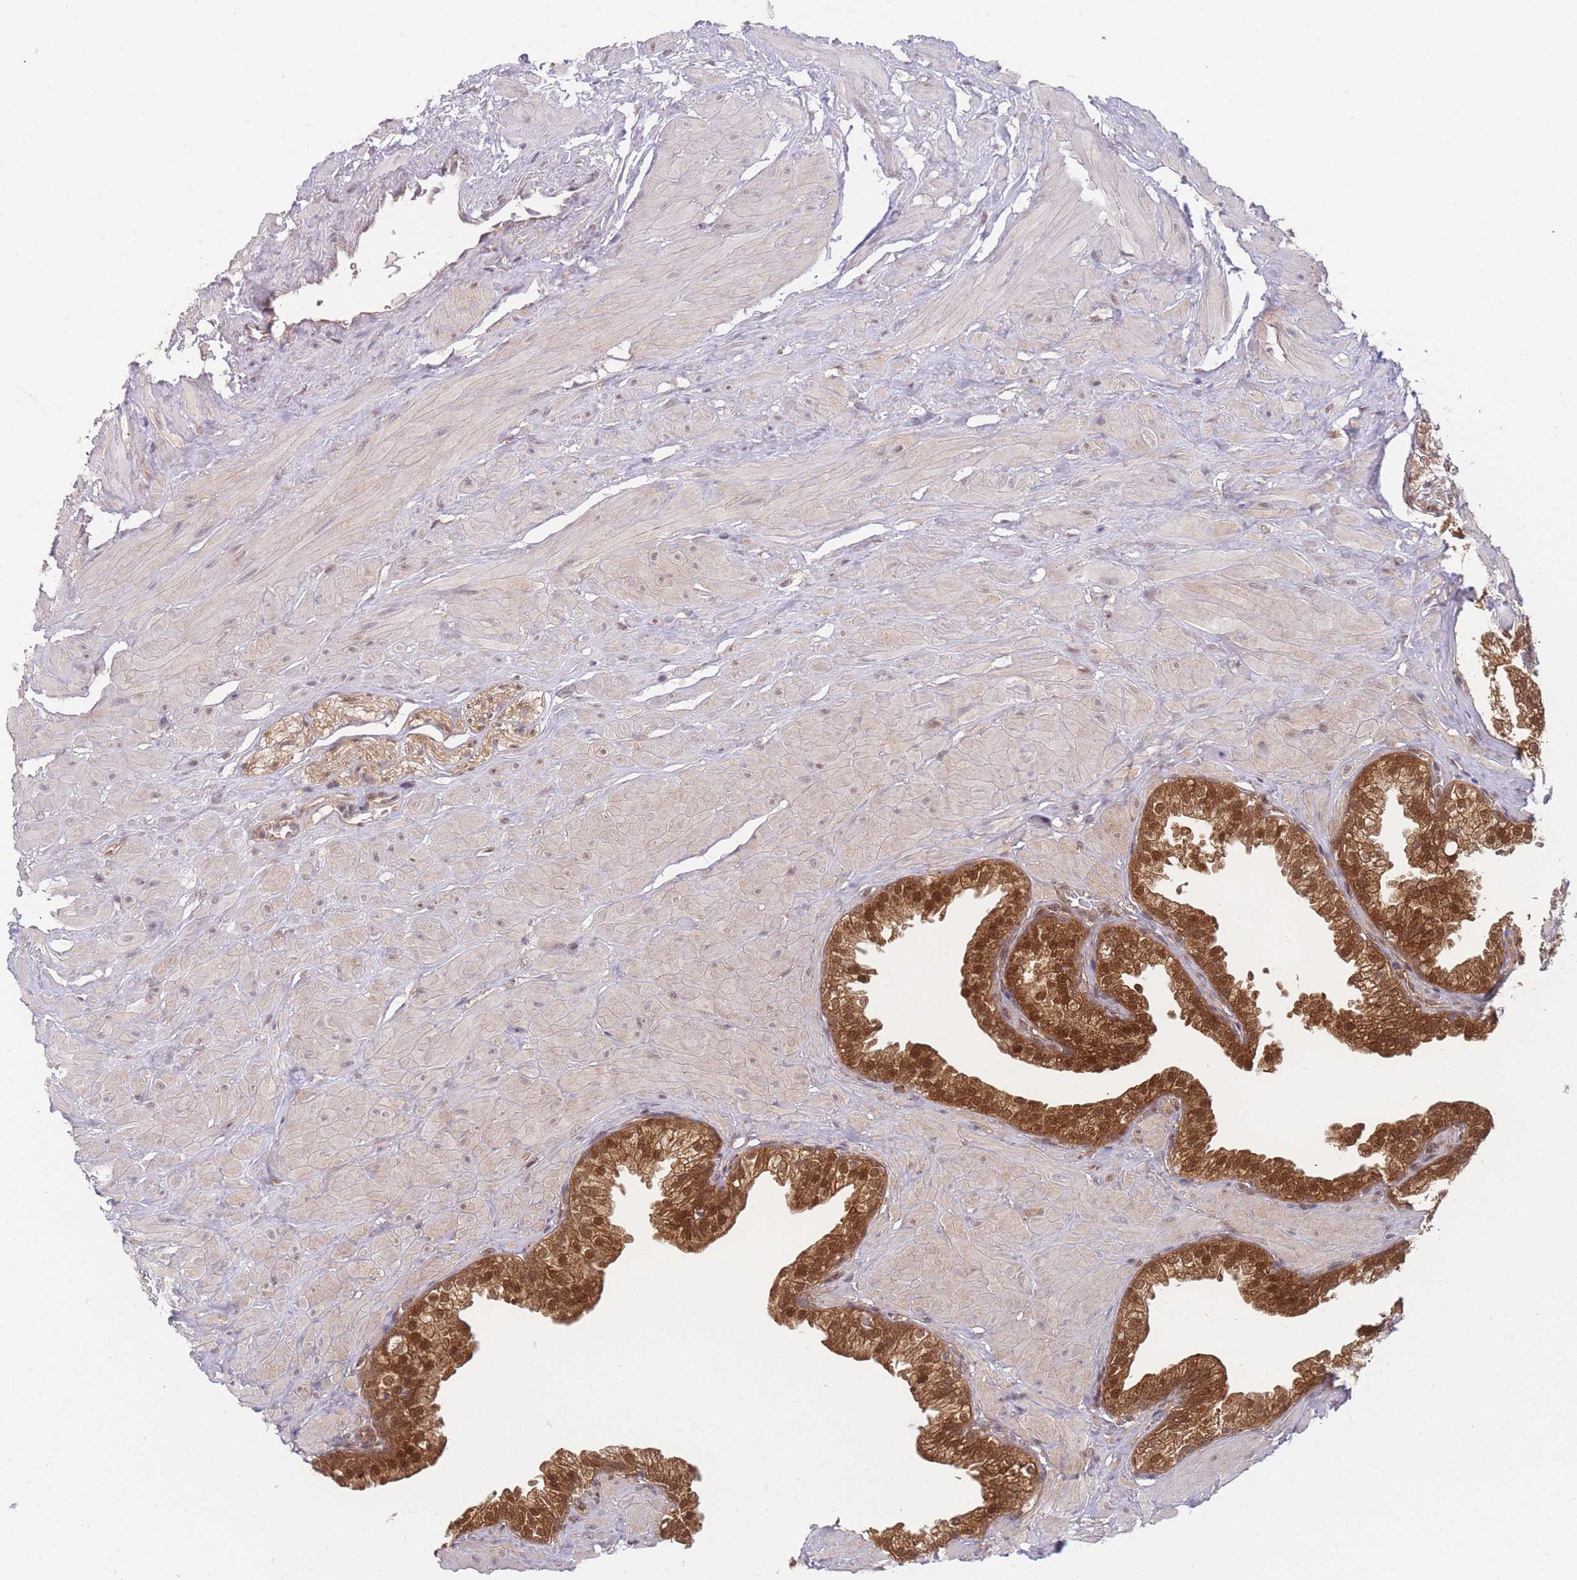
{"staining": {"intensity": "strong", "quantity": ">75%", "location": "cytoplasmic/membranous,nuclear"}, "tissue": "prostate", "cell_type": "Glandular cells", "image_type": "normal", "snomed": [{"axis": "morphology", "description": "Normal tissue, NOS"}, {"axis": "topography", "description": "Prostate"}, {"axis": "topography", "description": "Peripheral nerve tissue"}], "caption": "An immunohistochemistry photomicrograph of normal tissue is shown. Protein staining in brown highlights strong cytoplasmic/membranous,nuclear positivity in prostate within glandular cells. (Stains: DAB (3,3'-diaminobenzidine) in brown, nuclei in blue, Microscopy: brightfield microscopy at high magnification).", "gene": "MRI1", "patient": {"sex": "male", "age": 55}}